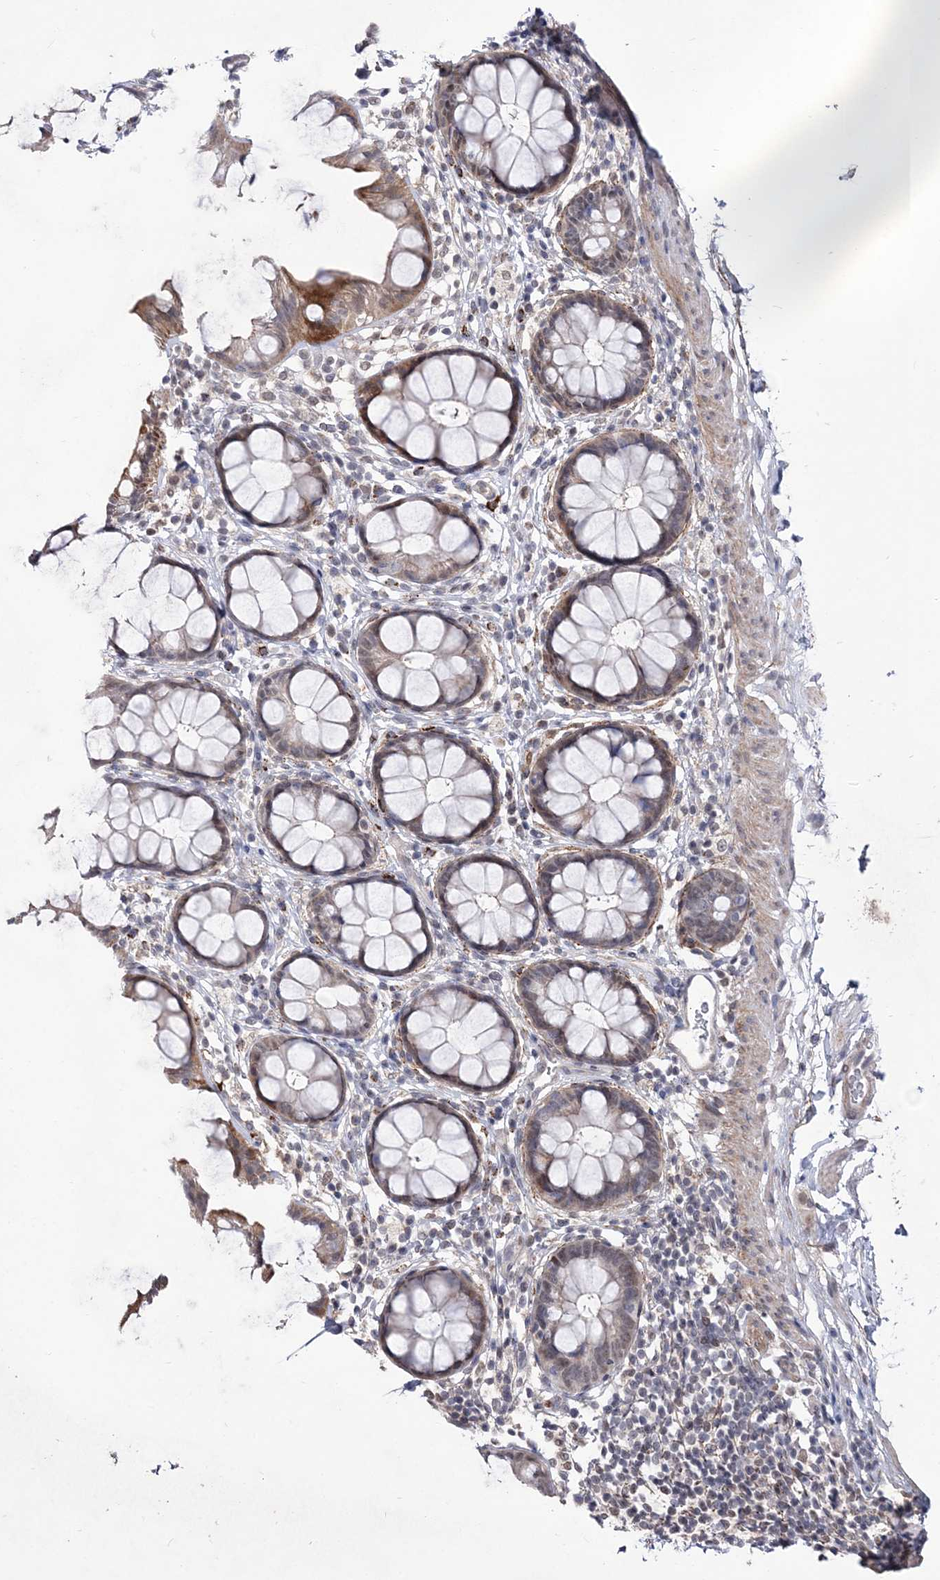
{"staining": {"intensity": "moderate", "quantity": "<25%", "location": "cytoplasmic/membranous,nuclear"}, "tissue": "rectum", "cell_type": "Glandular cells", "image_type": "normal", "snomed": [{"axis": "morphology", "description": "Normal tissue, NOS"}, {"axis": "topography", "description": "Rectum"}], "caption": "Immunohistochemical staining of unremarkable rectum demonstrates <25% levels of moderate cytoplasmic/membranous,nuclear protein positivity in about <25% of glandular cells. (brown staining indicates protein expression, while blue staining denotes nuclei).", "gene": "BOD1L1", "patient": {"sex": "female", "age": 65}}